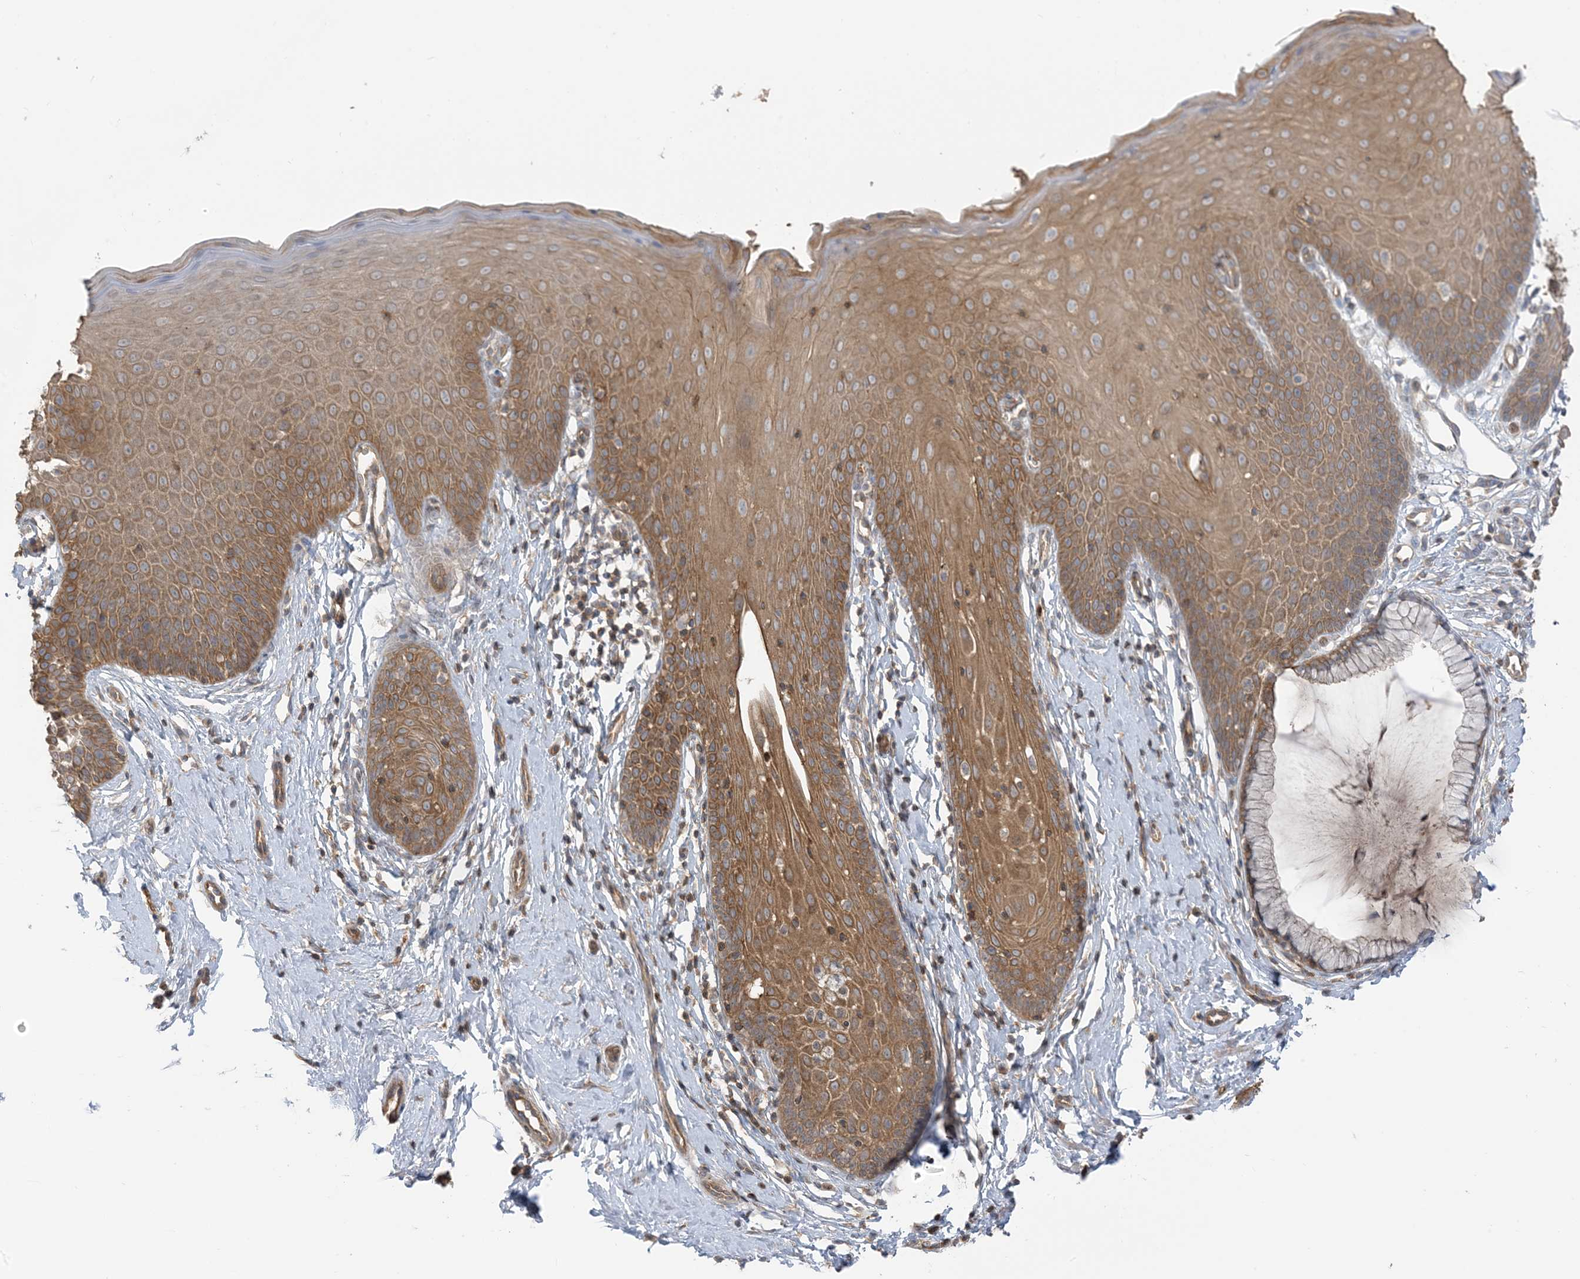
{"staining": {"intensity": "weak", "quantity": "25%-75%", "location": "cytoplasmic/membranous"}, "tissue": "cervix", "cell_type": "Glandular cells", "image_type": "normal", "snomed": [{"axis": "morphology", "description": "Normal tissue, NOS"}, {"axis": "topography", "description": "Cervix"}], "caption": "High-magnification brightfield microscopy of unremarkable cervix stained with DAB (3,3'-diaminobenzidine) (brown) and counterstained with hematoxylin (blue). glandular cells exhibit weak cytoplasmic/membranous positivity is identified in approximately25%-75% of cells. (DAB IHC, brown staining for protein, blue staining for nuclei).", "gene": "ICMT", "patient": {"sex": "female", "age": 36}}